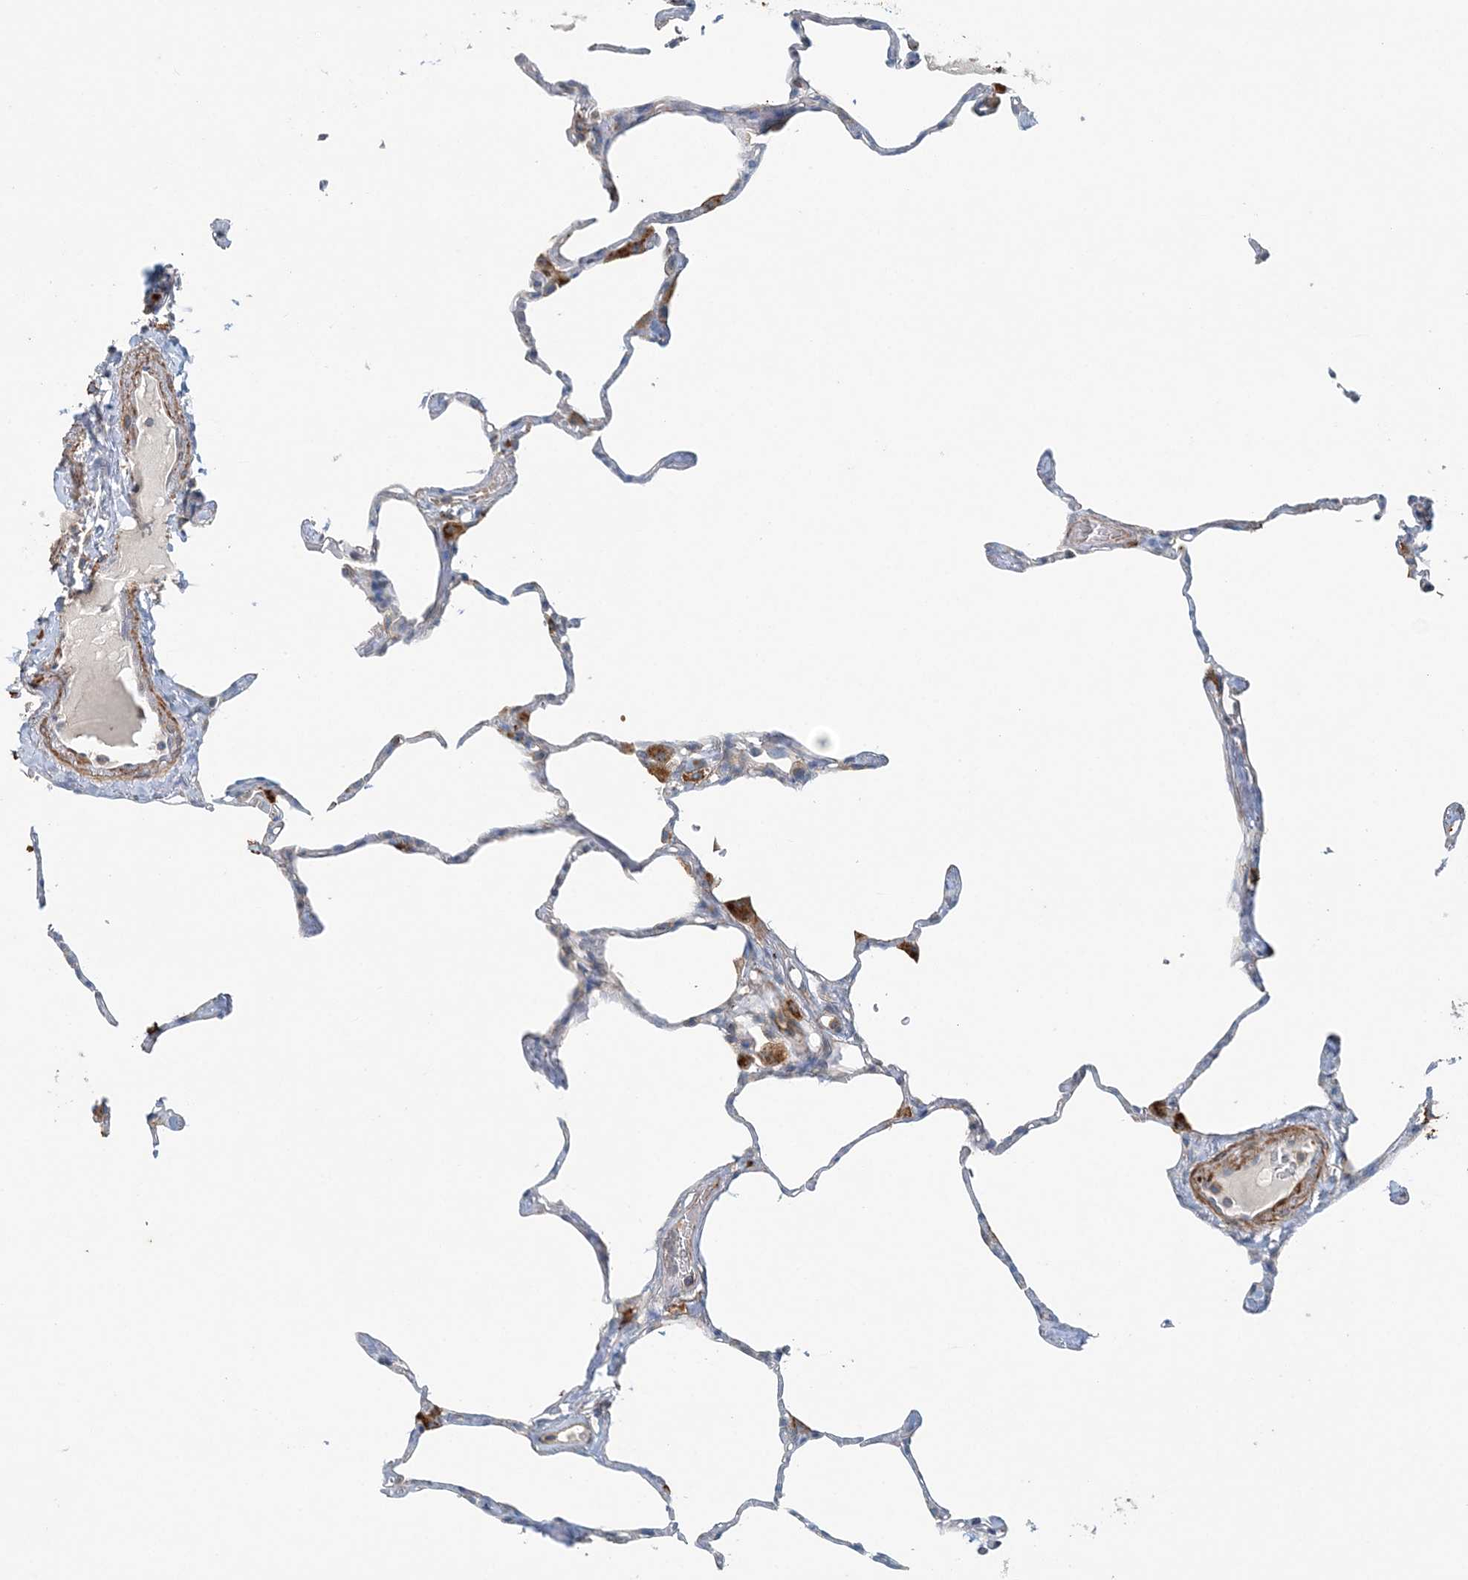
{"staining": {"intensity": "moderate", "quantity": "<25%", "location": "cytoplasmic/membranous"}, "tissue": "lung", "cell_type": "Alveolar cells", "image_type": "normal", "snomed": [{"axis": "morphology", "description": "Normal tissue, NOS"}, {"axis": "topography", "description": "Lung"}], "caption": "A brown stain highlights moderate cytoplasmic/membranous expression of a protein in alveolar cells of normal human lung. The staining was performed using DAB to visualize the protein expression in brown, while the nuclei were stained in blue with hematoxylin (Magnification: 20x).", "gene": "TTI1", "patient": {"sex": "male", "age": 65}}